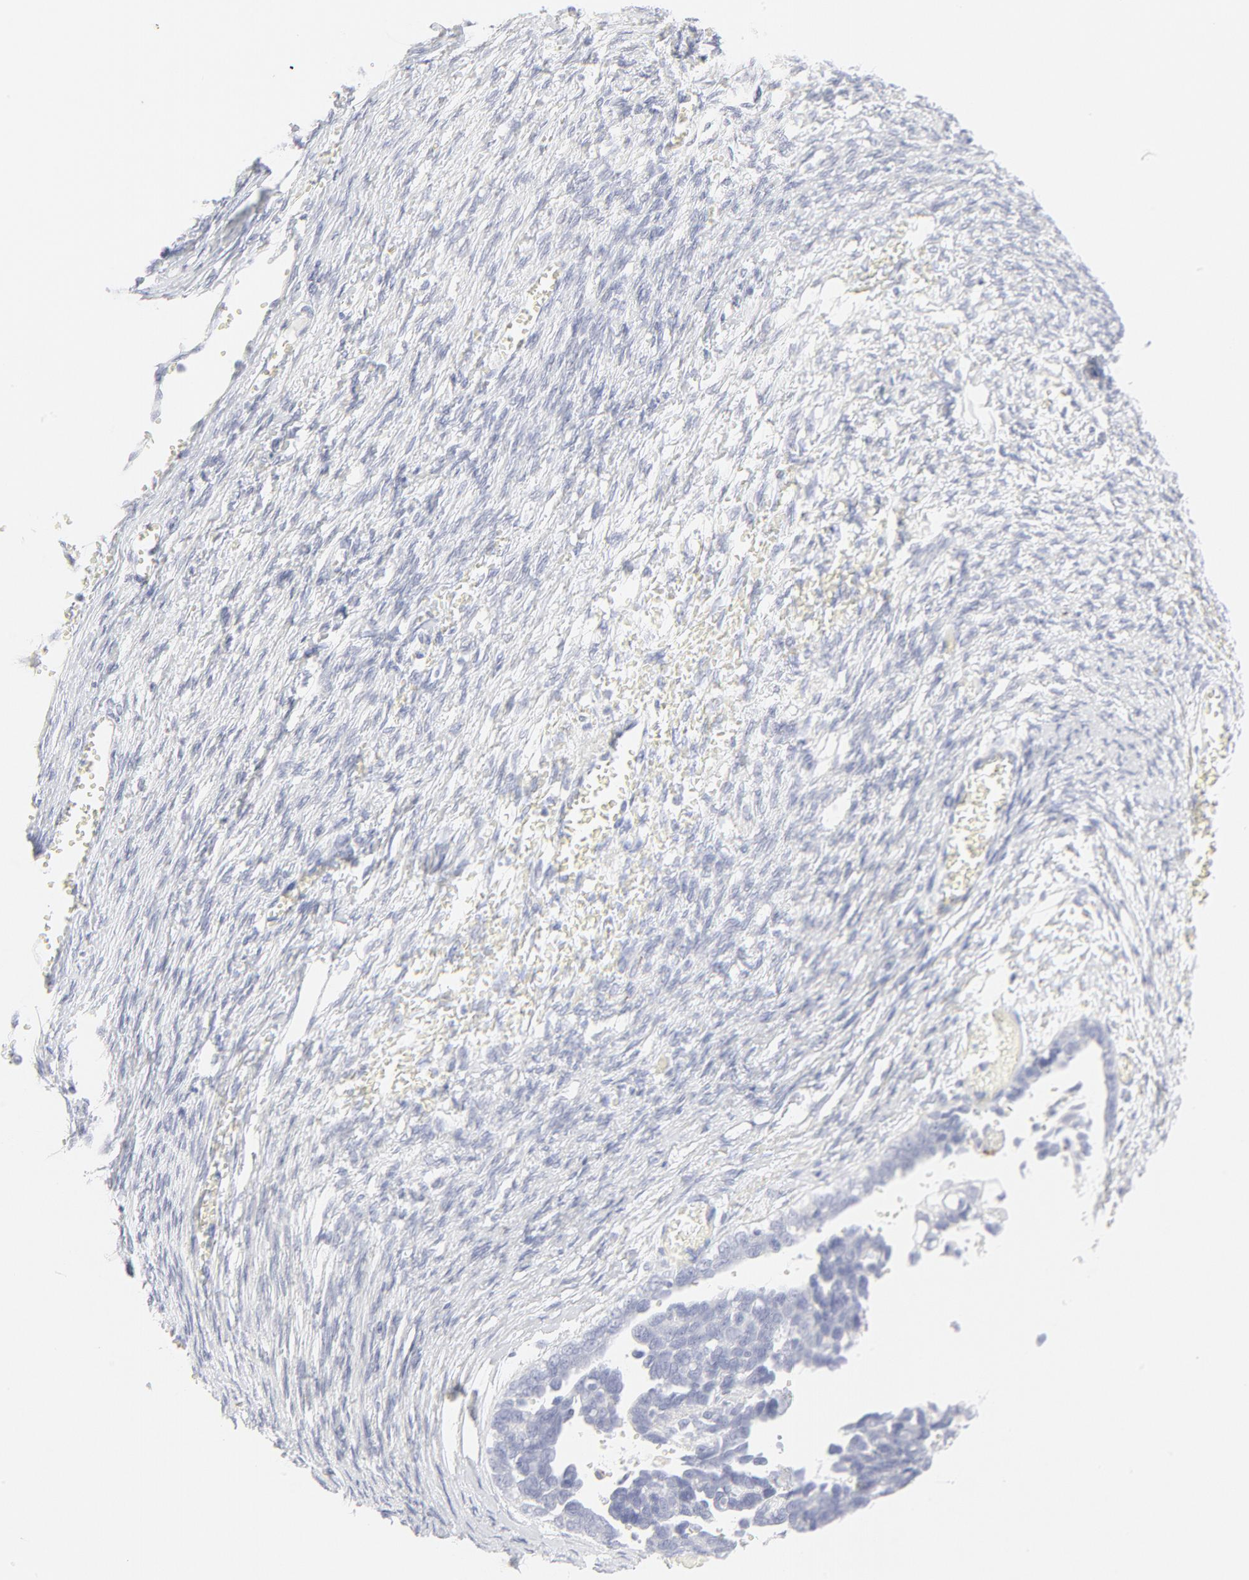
{"staining": {"intensity": "negative", "quantity": "none", "location": "none"}, "tissue": "ovarian cancer", "cell_type": "Tumor cells", "image_type": "cancer", "snomed": [{"axis": "morphology", "description": "Cystadenocarcinoma, serous, NOS"}, {"axis": "topography", "description": "Ovary"}], "caption": "A high-resolution image shows IHC staining of ovarian cancer (serous cystadenocarcinoma), which exhibits no significant positivity in tumor cells.", "gene": "CCR7", "patient": {"sex": "female", "age": 69}}